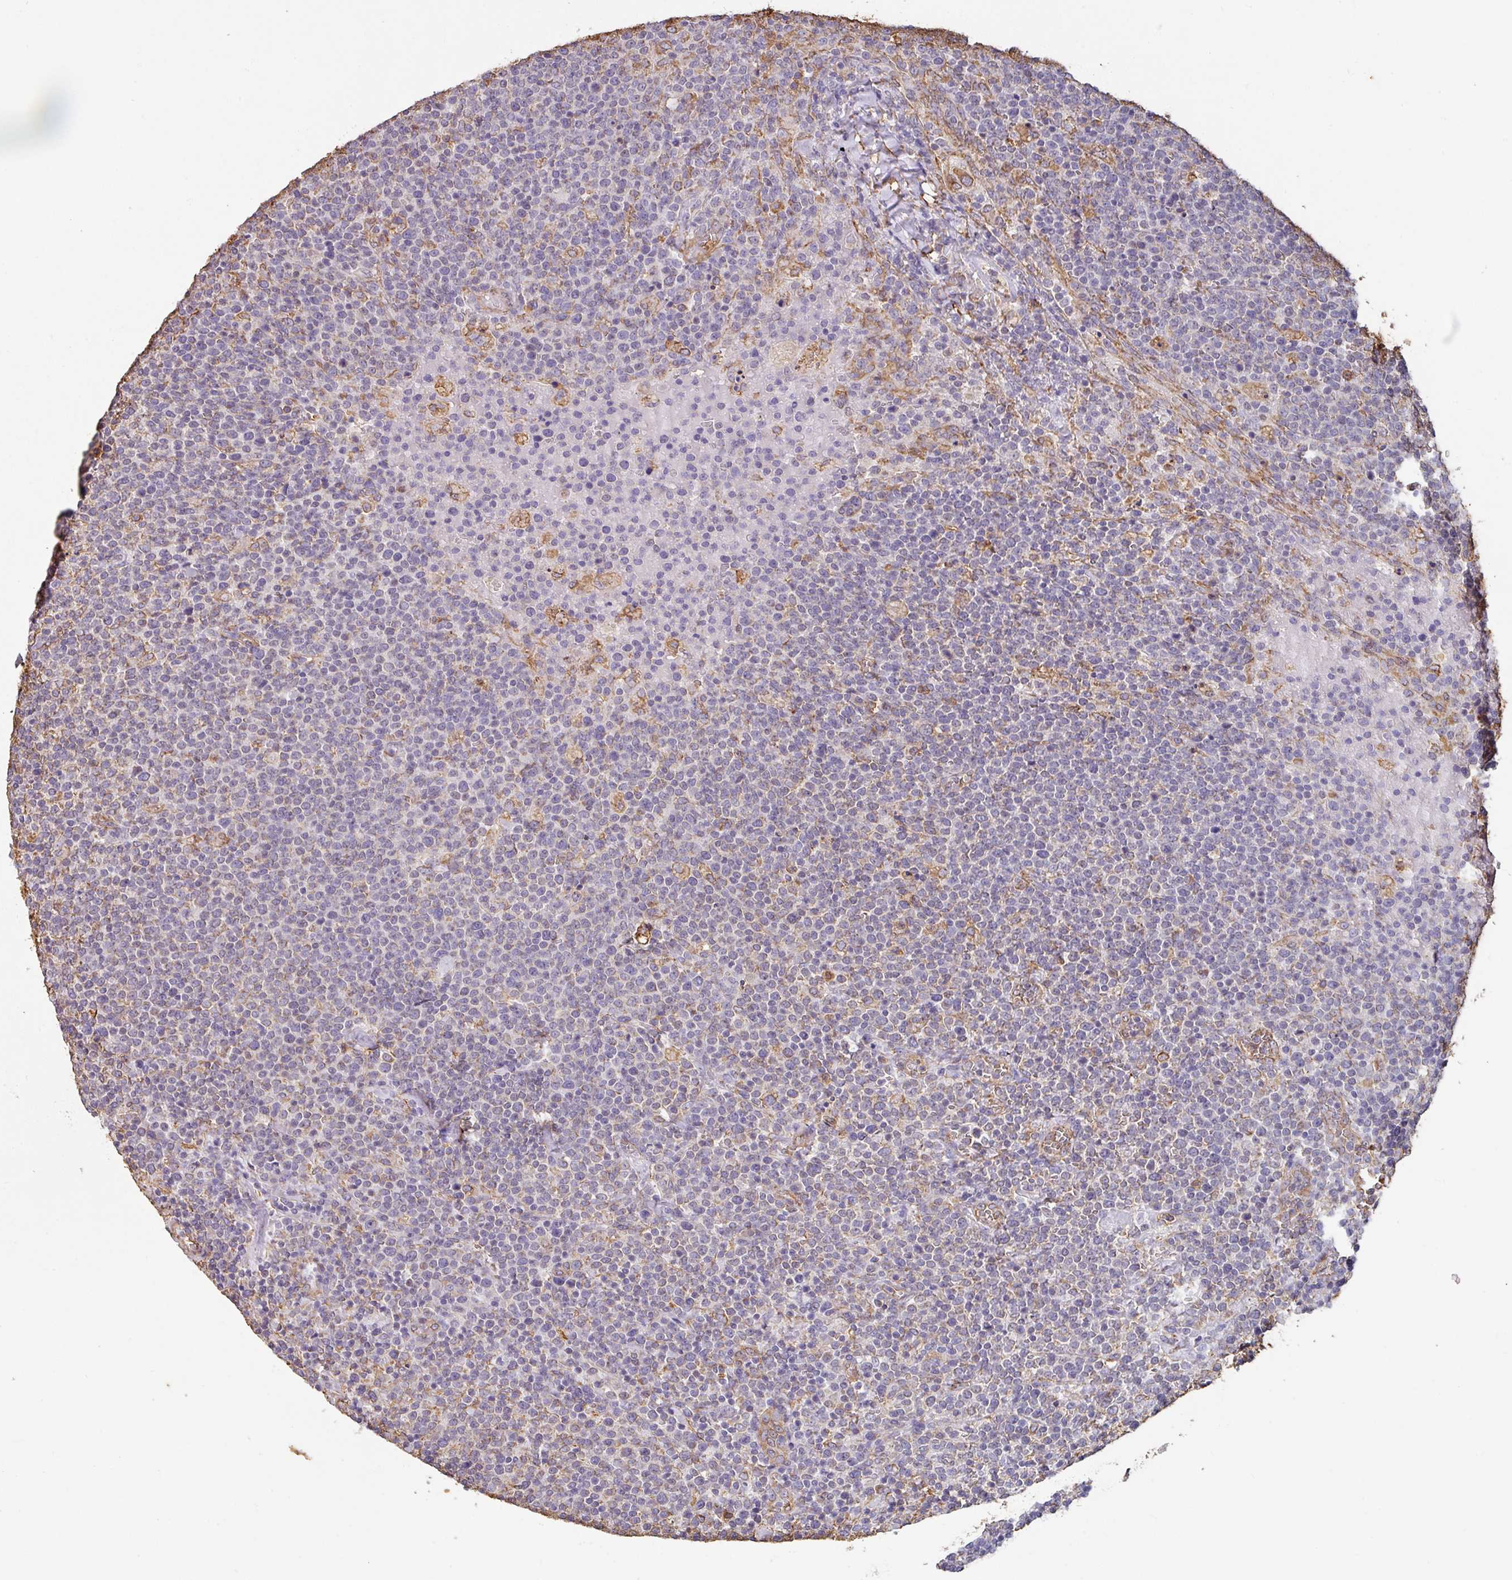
{"staining": {"intensity": "negative", "quantity": "none", "location": "none"}, "tissue": "lymphoma", "cell_type": "Tumor cells", "image_type": "cancer", "snomed": [{"axis": "morphology", "description": "Malignant lymphoma, non-Hodgkin's type, High grade"}, {"axis": "topography", "description": "Lymph node"}], "caption": "IHC photomicrograph of malignant lymphoma, non-Hodgkin's type (high-grade) stained for a protein (brown), which shows no staining in tumor cells.", "gene": "ZNF280C", "patient": {"sex": "male", "age": 61}}